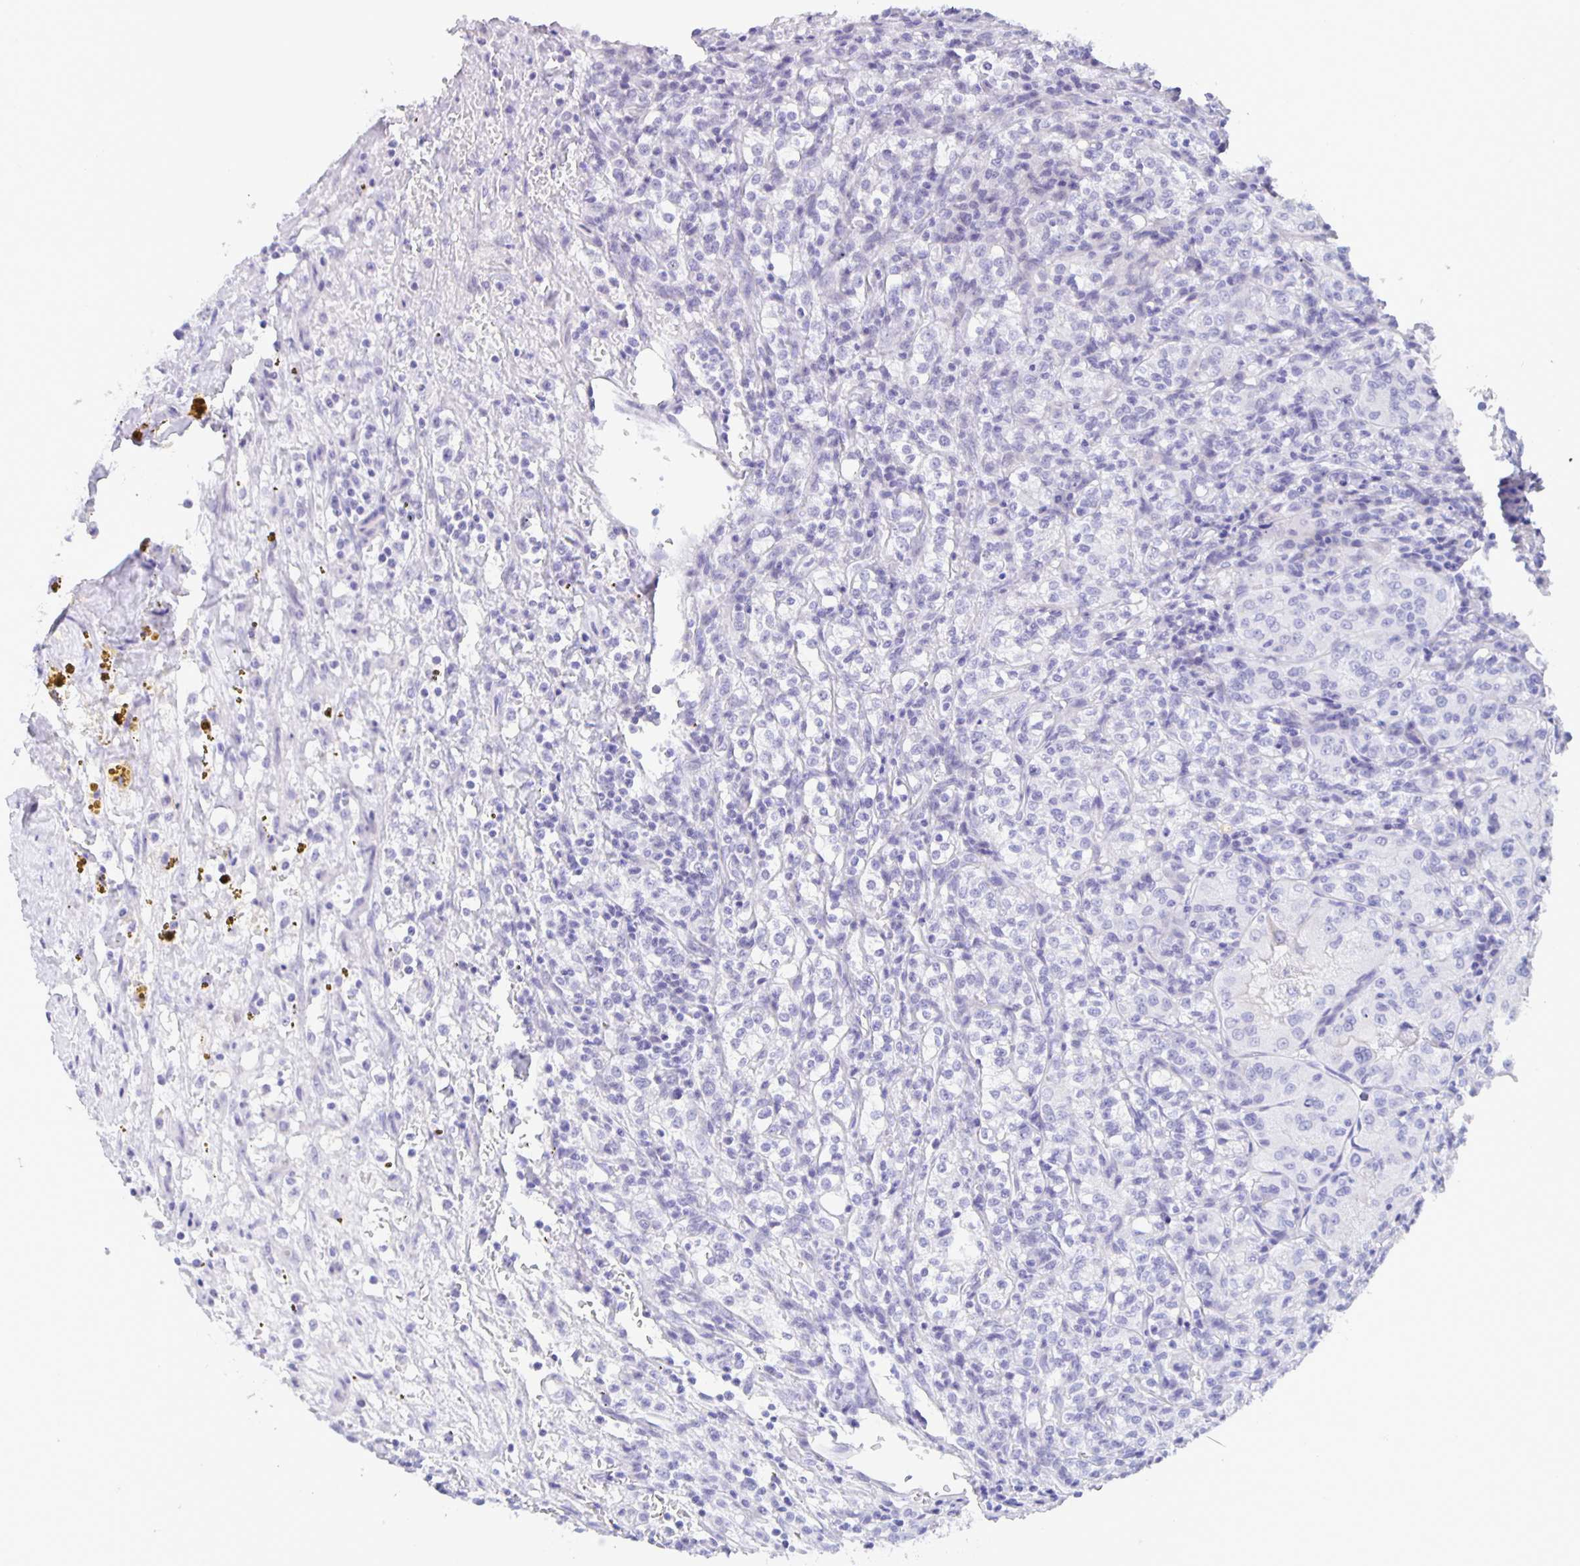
{"staining": {"intensity": "negative", "quantity": "none", "location": "none"}, "tissue": "renal cancer", "cell_type": "Tumor cells", "image_type": "cancer", "snomed": [{"axis": "morphology", "description": "Adenocarcinoma, NOS"}, {"axis": "topography", "description": "Kidney"}], "caption": "Human adenocarcinoma (renal) stained for a protein using immunohistochemistry displays no staining in tumor cells.", "gene": "PHRF1", "patient": {"sex": "male", "age": 36}}